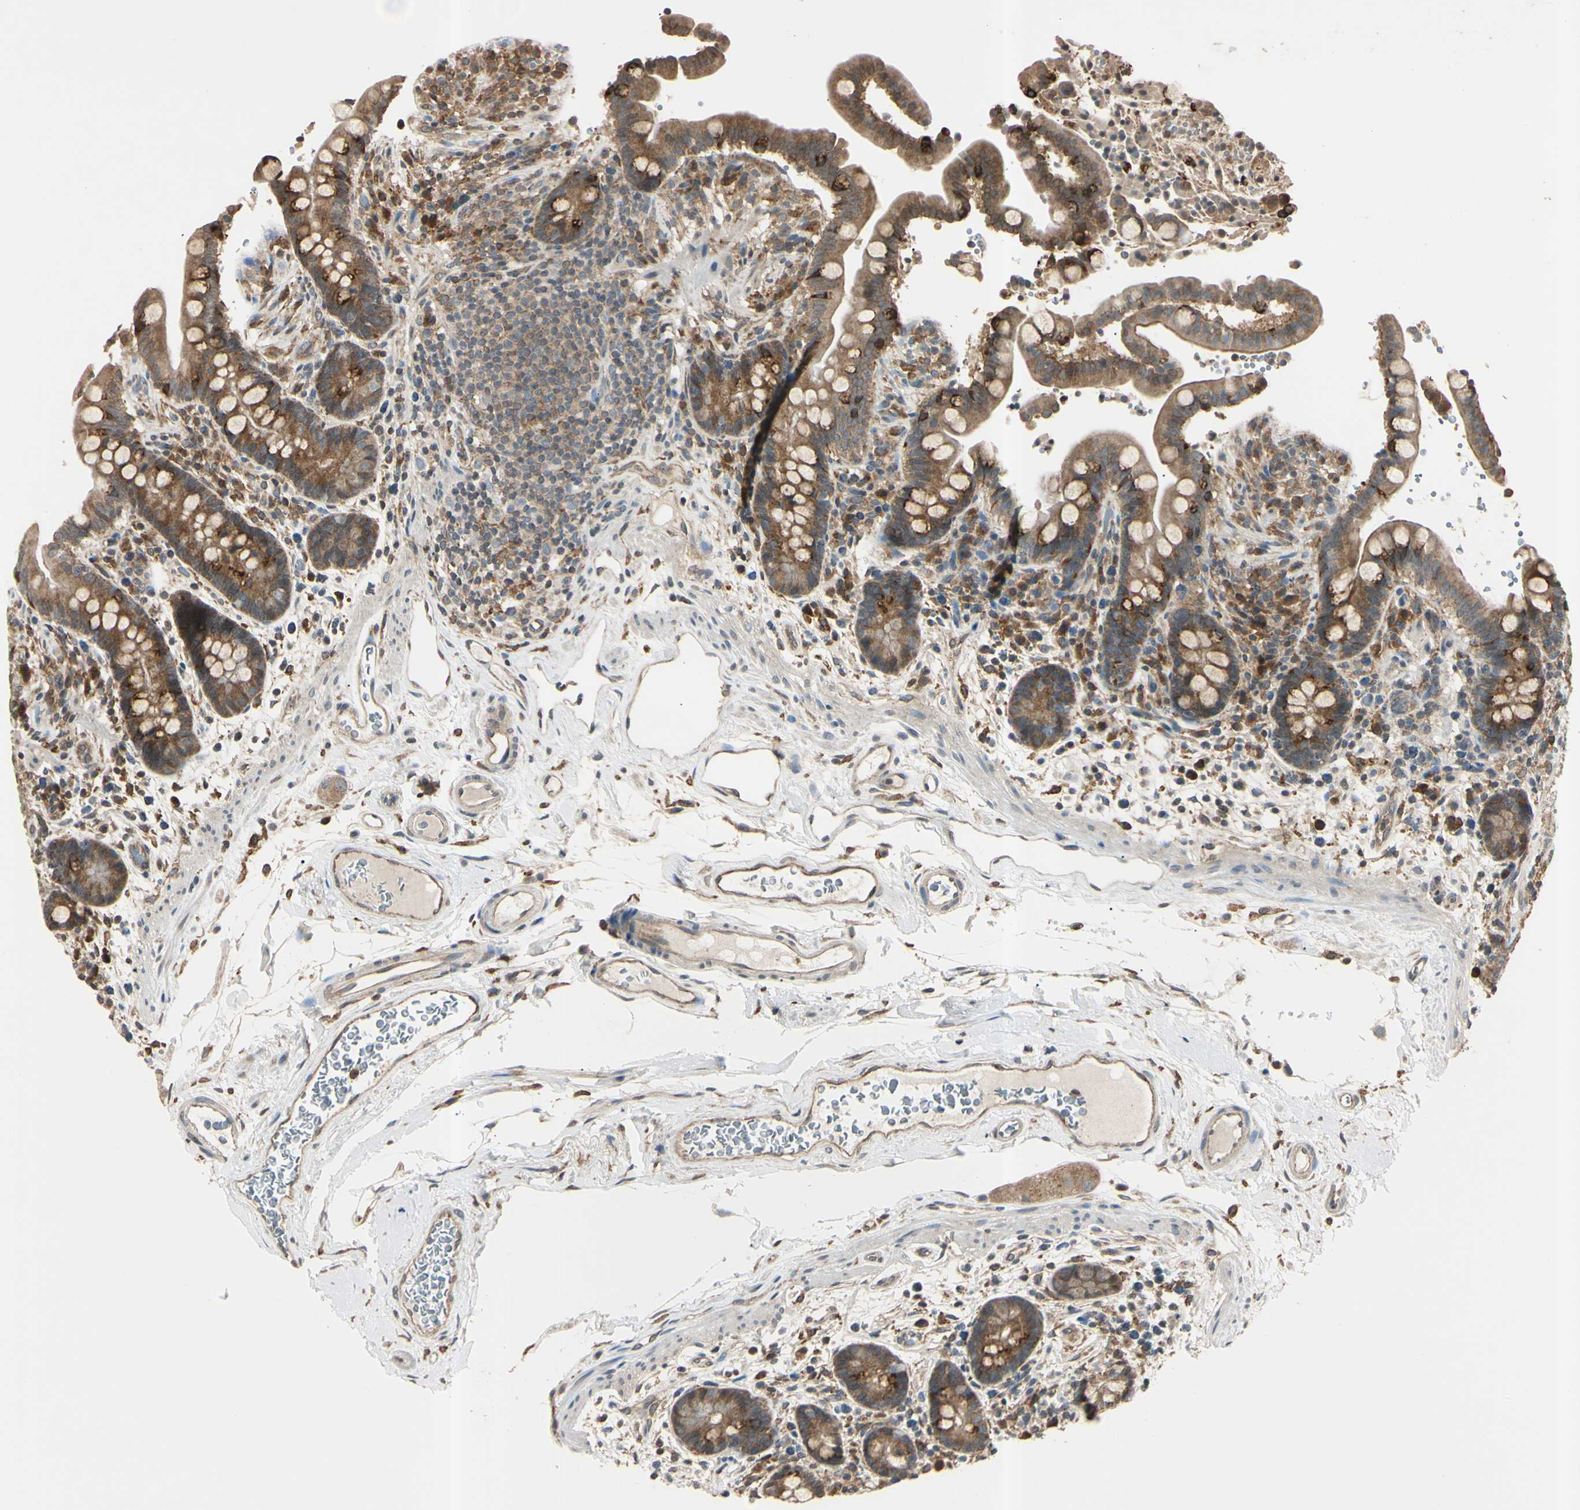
{"staining": {"intensity": "moderate", "quantity": ">75%", "location": "cytoplasmic/membranous"}, "tissue": "colon", "cell_type": "Endothelial cells", "image_type": "normal", "snomed": [{"axis": "morphology", "description": "Normal tissue, NOS"}, {"axis": "topography", "description": "Colon"}], "caption": "Approximately >75% of endothelial cells in benign human colon exhibit moderate cytoplasmic/membranous protein positivity as visualized by brown immunohistochemical staining.", "gene": "EPN1", "patient": {"sex": "male", "age": 73}}